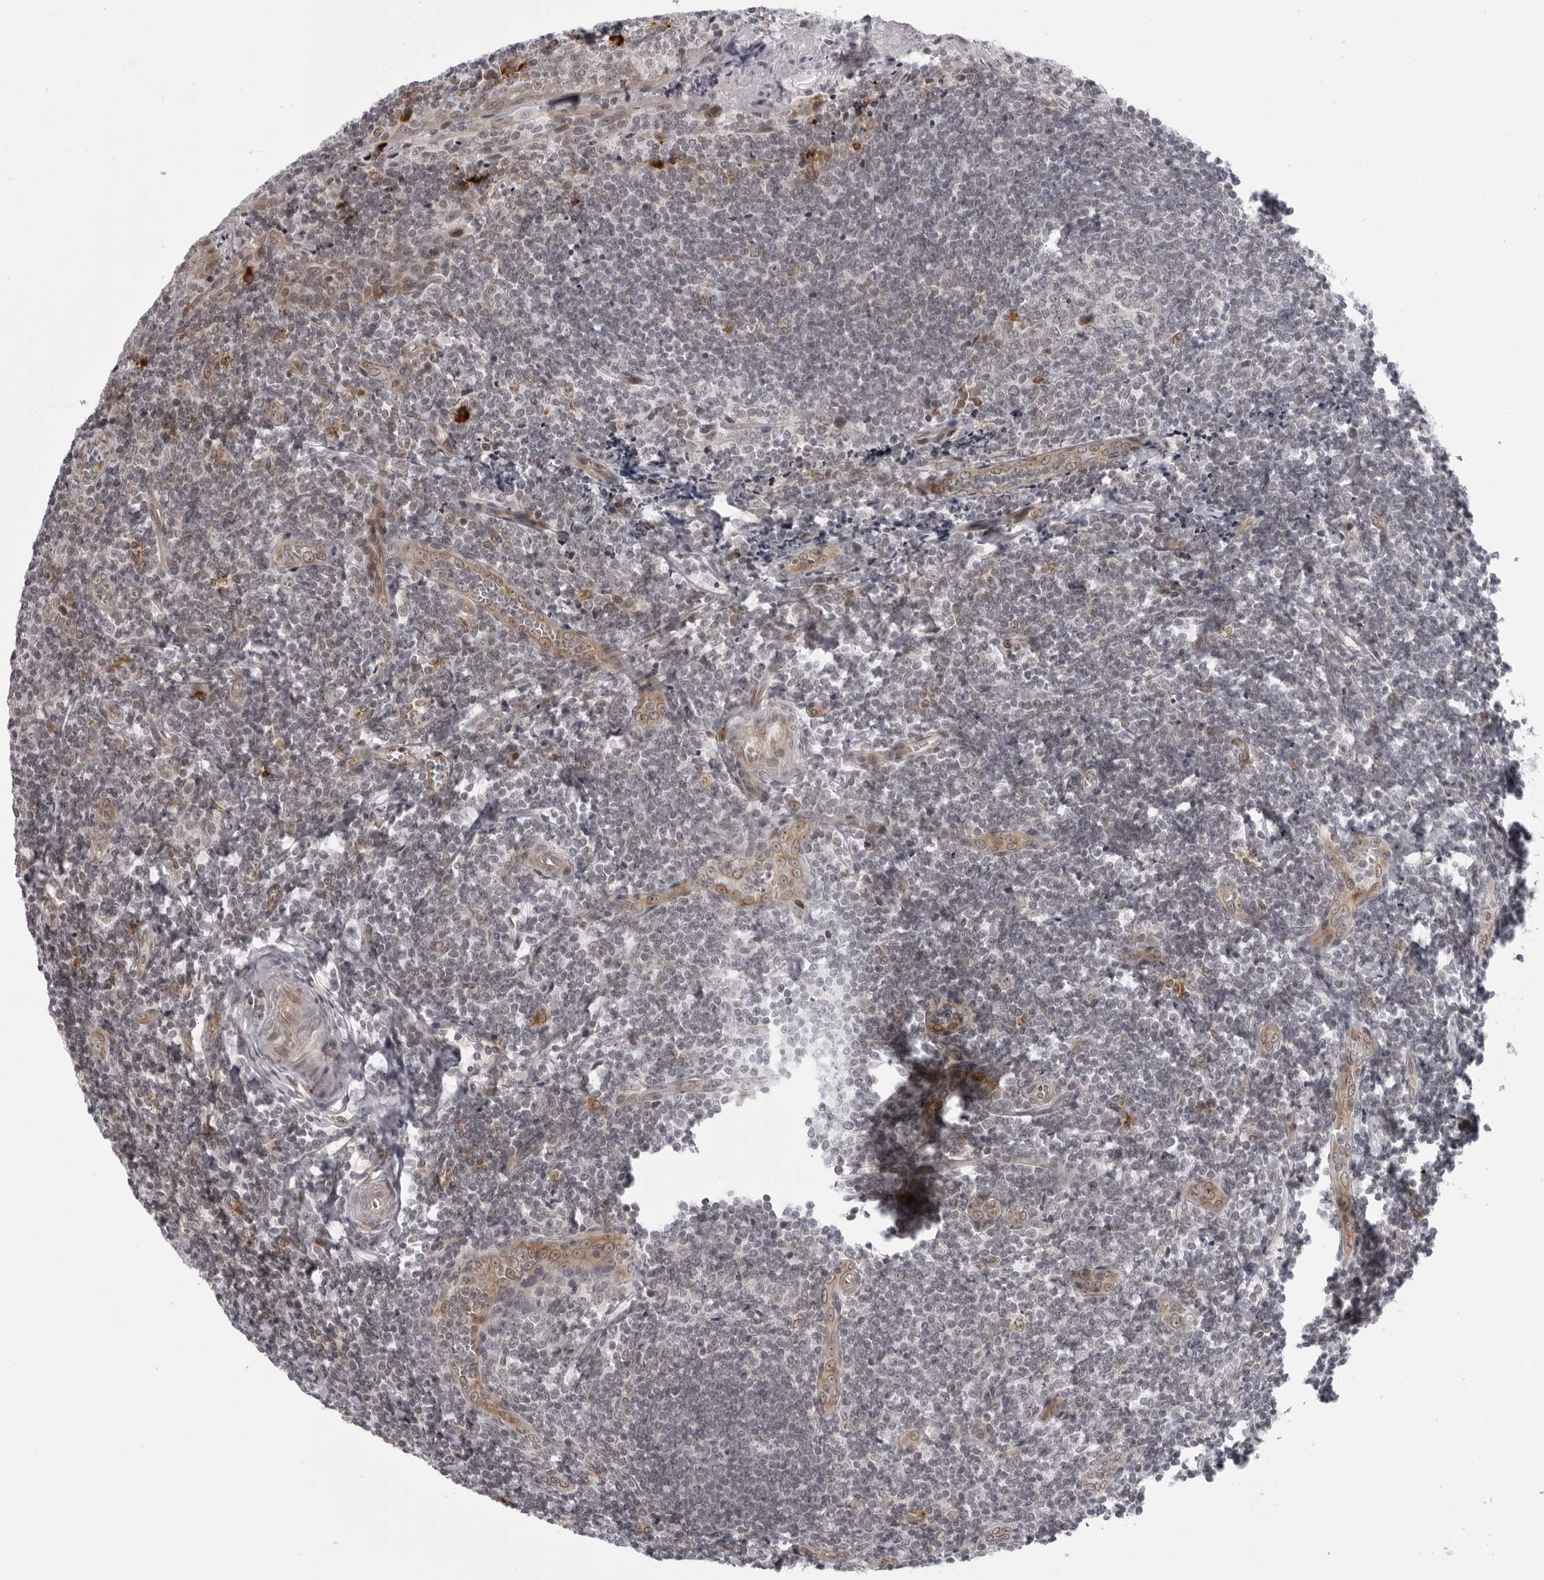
{"staining": {"intensity": "weak", "quantity": "<25%", "location": "cytoplasmic/membranous,nuclear"}, "tissue": "tonsil", "cell_type": "Germinal center cells", "image_type": "normal", "snomed": [{"axis": "morphology", "description": "Normal tissue, NOS"}, {"axis": "topography", "description": "Tonsil"}], "caption": "The image exhibits no significant staining in germinal center cells of tonsil. (Brightfield microscopy of DAB (3,3'-diaminobenzidine) immunohistochemistry at high magnification).", "gene": "GCSAML", "patient": {"sex": "male", "age": 27}}